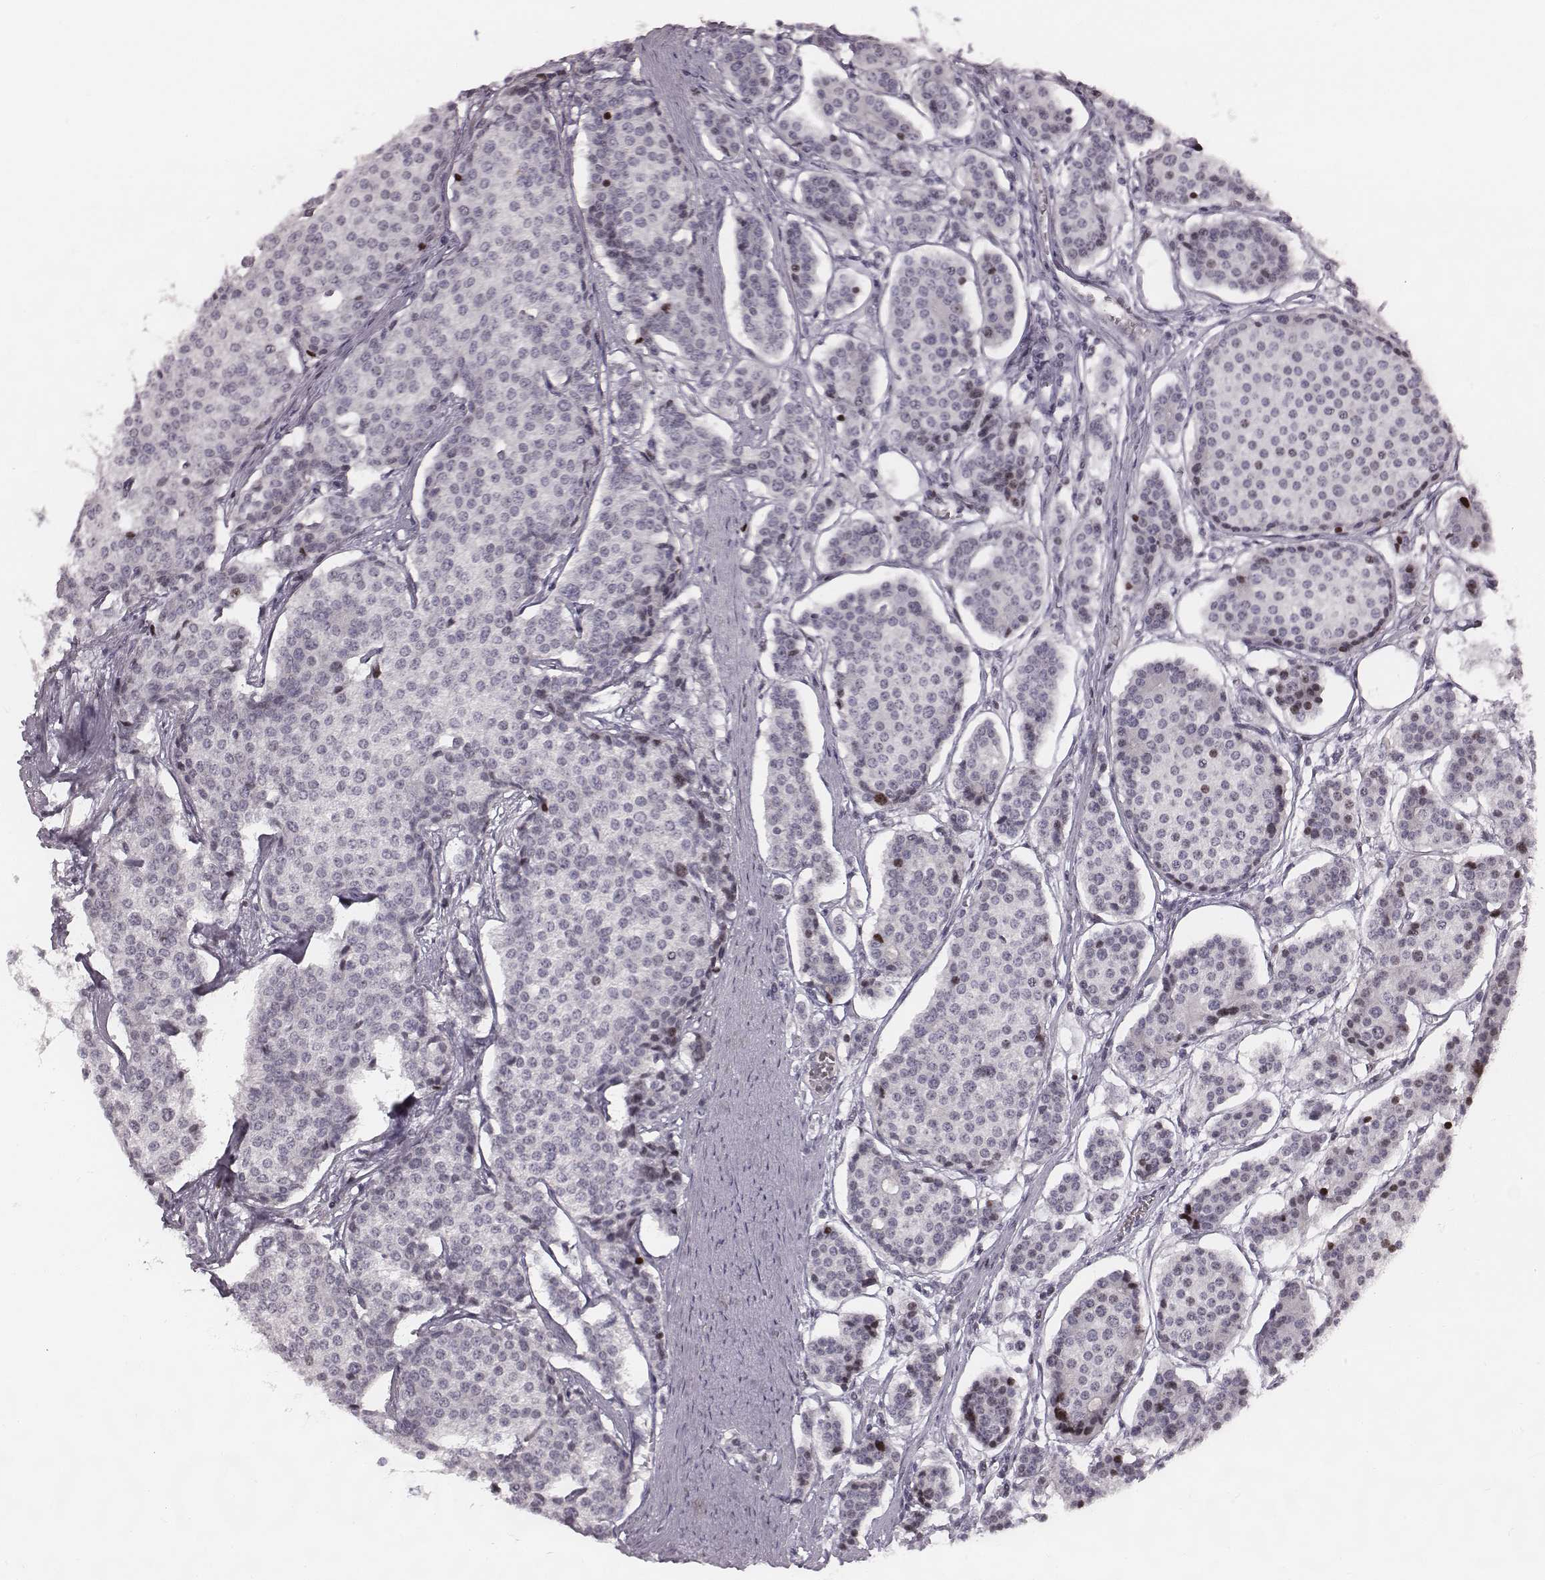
{"staining": {"intensity": "negative", "quantity": "none", "location": "none"}, "tissue": "carcinoid", "cell_type": "Tumor cells", "image_type": "cancer", "snomed": [{"axis": "morphology", "description": "Carcinoid, malignant, NOS"}, {"axis": "topography", "description": "Small intestine"}], "caption": "Human malignant carcinoid stained for a protein using immunohistochemistry exhibits no staining in tumor cells.", "gene": "NDC1", "patient": {"sex": "female", "age": 65}}